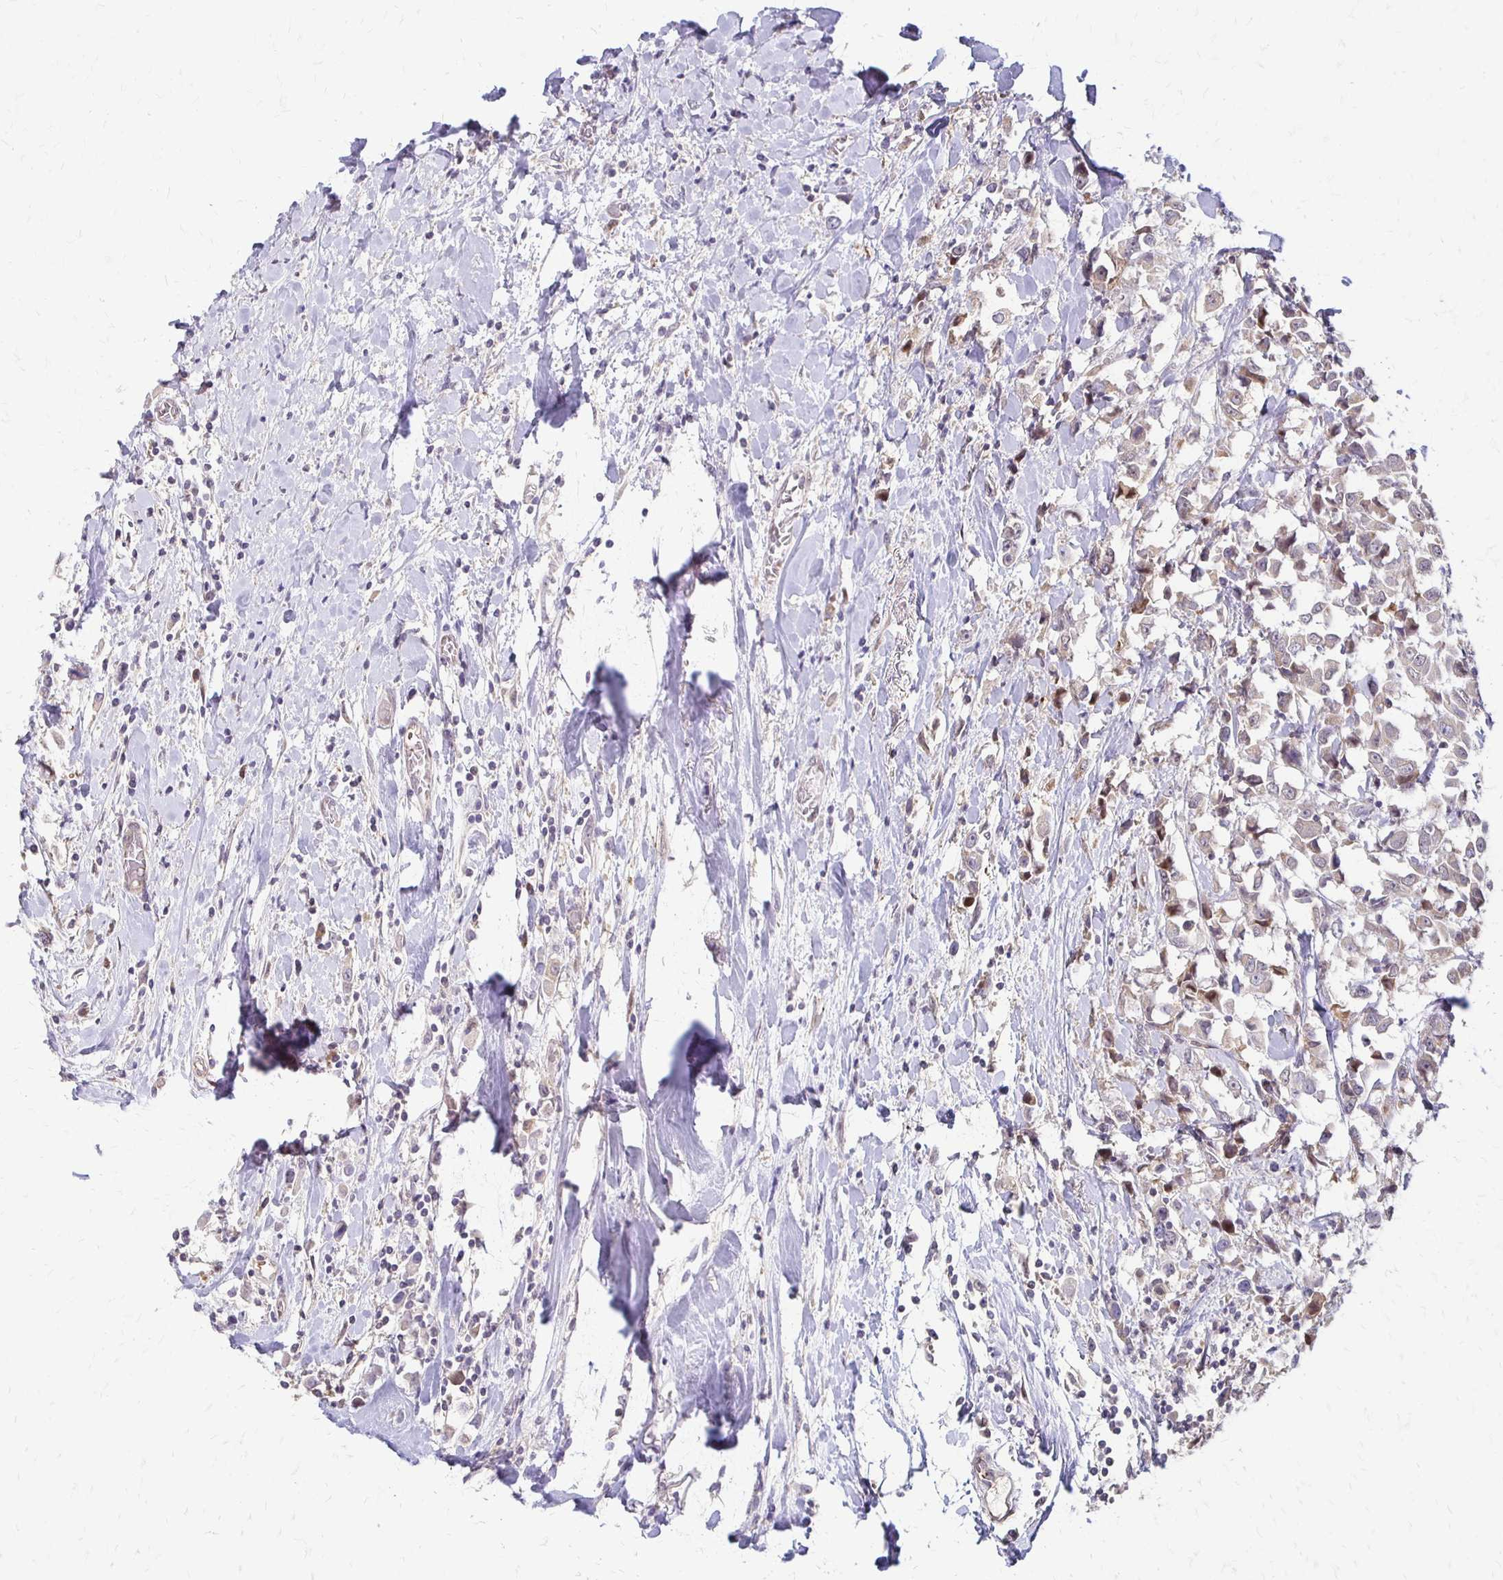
{"staining": {"intensity": "negative", "quantity": "none", "location": "none"}, "tissue": "breast cancer", "cell_type": "Tumor cells", "image_type": "cancer", "snomed": [{"axis": "morphology", "description": "Duct carcinoma"}, {"axis": "topography", "description": "Breast"}], "caption": "Tumor cells show no significant protein positivity in breast cancer.", "gene": "CFL2", "patient": {"sex": "female", "age": 61}}